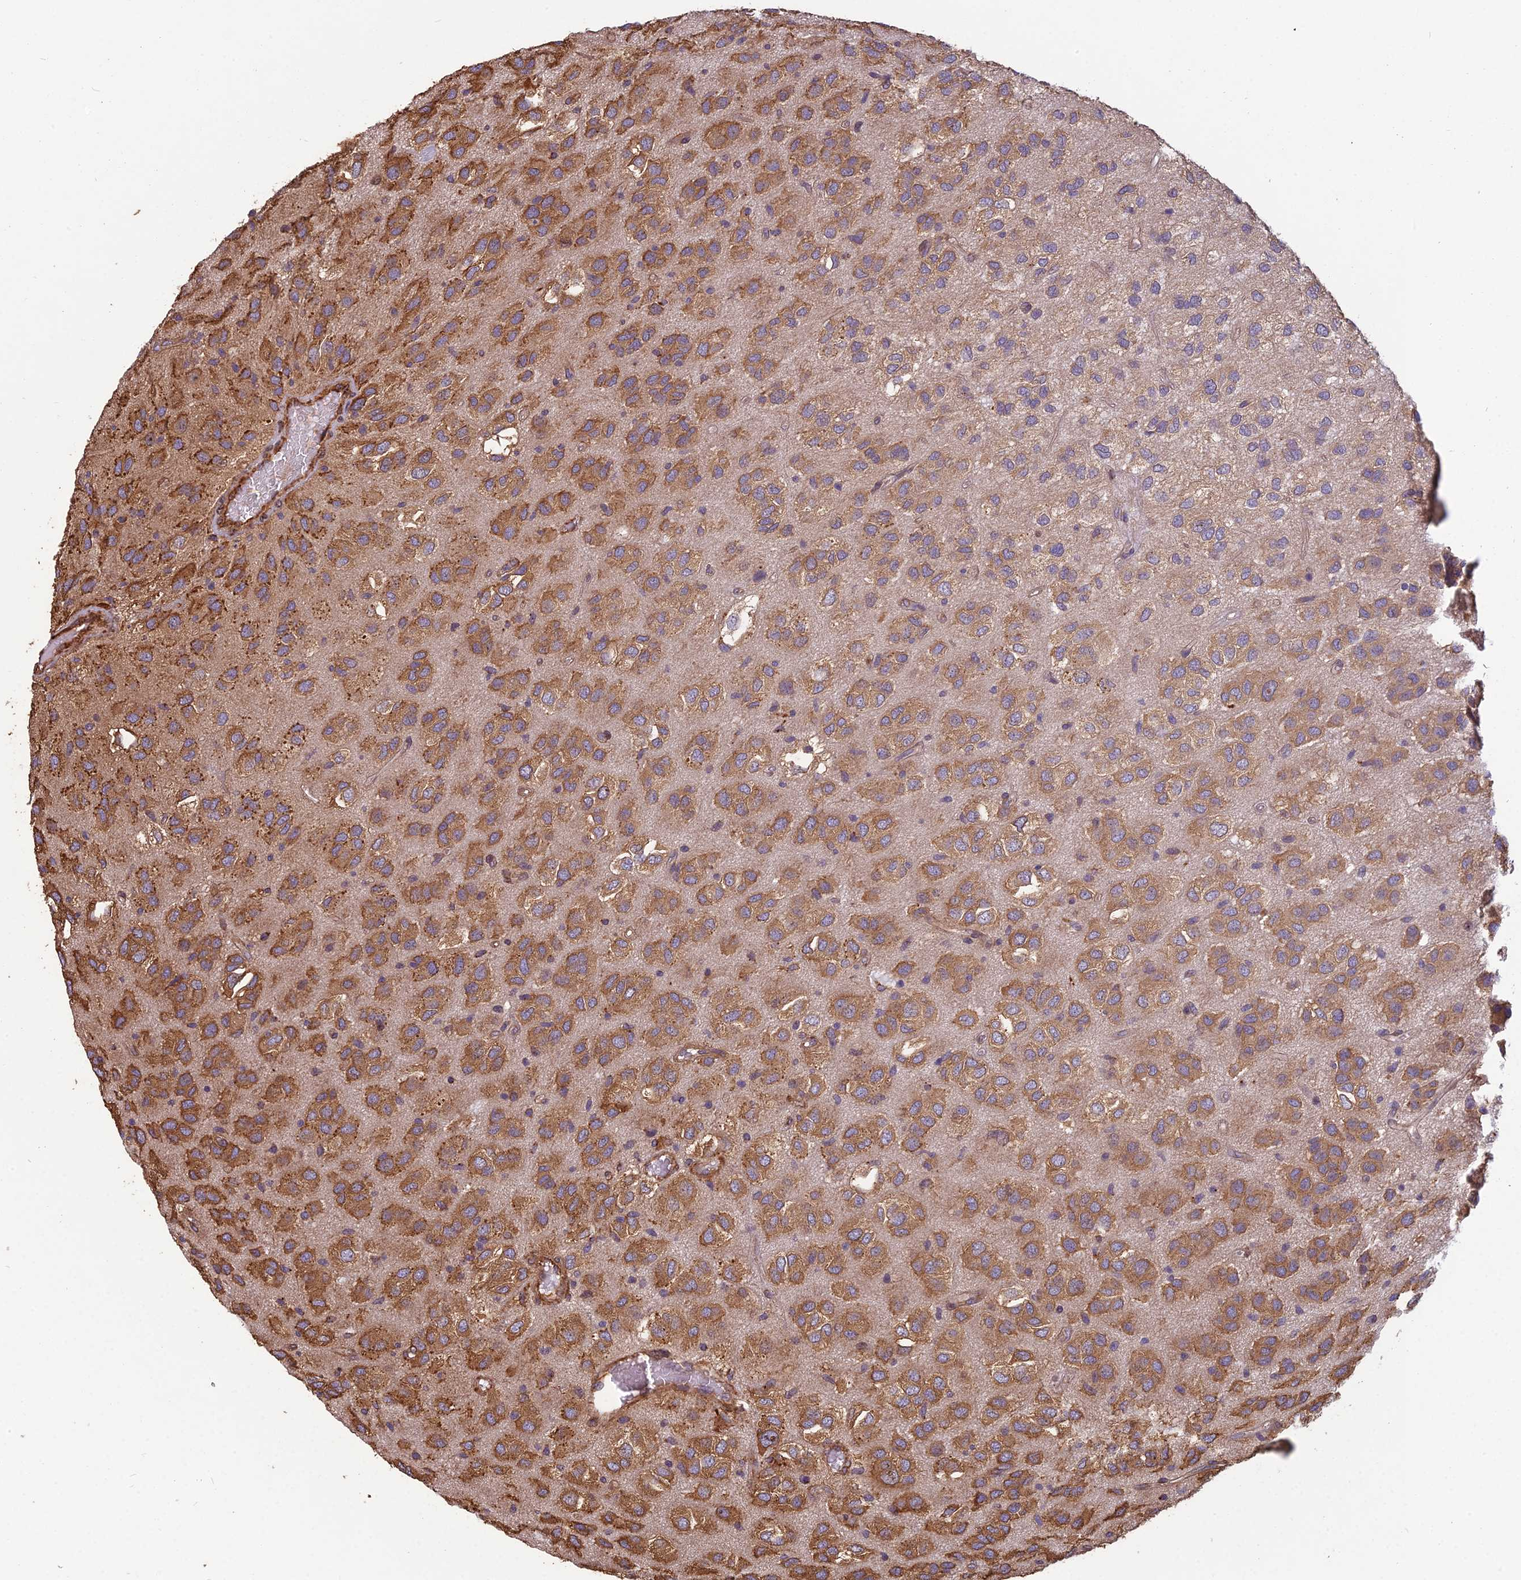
{"staining": {"intensity": "moderate", "quantity": ">75%", "location": "cytoplasmic/membranous"}, "tissue": "glioma", "cell_type": "Tumor cells", "image_type": "cancer", "snomed": [{"axis": "morphology", "description": "Glioma, malignant, Low grade"}, {"axis": "topography", "description": "Brain"}], "caption": "Moderate cytoplasmic/membranous expression is present in approximately >75% of tumor cells in glioma.", "gene": "SPDL1", "patient": {"sex": "male", "age": 66}}